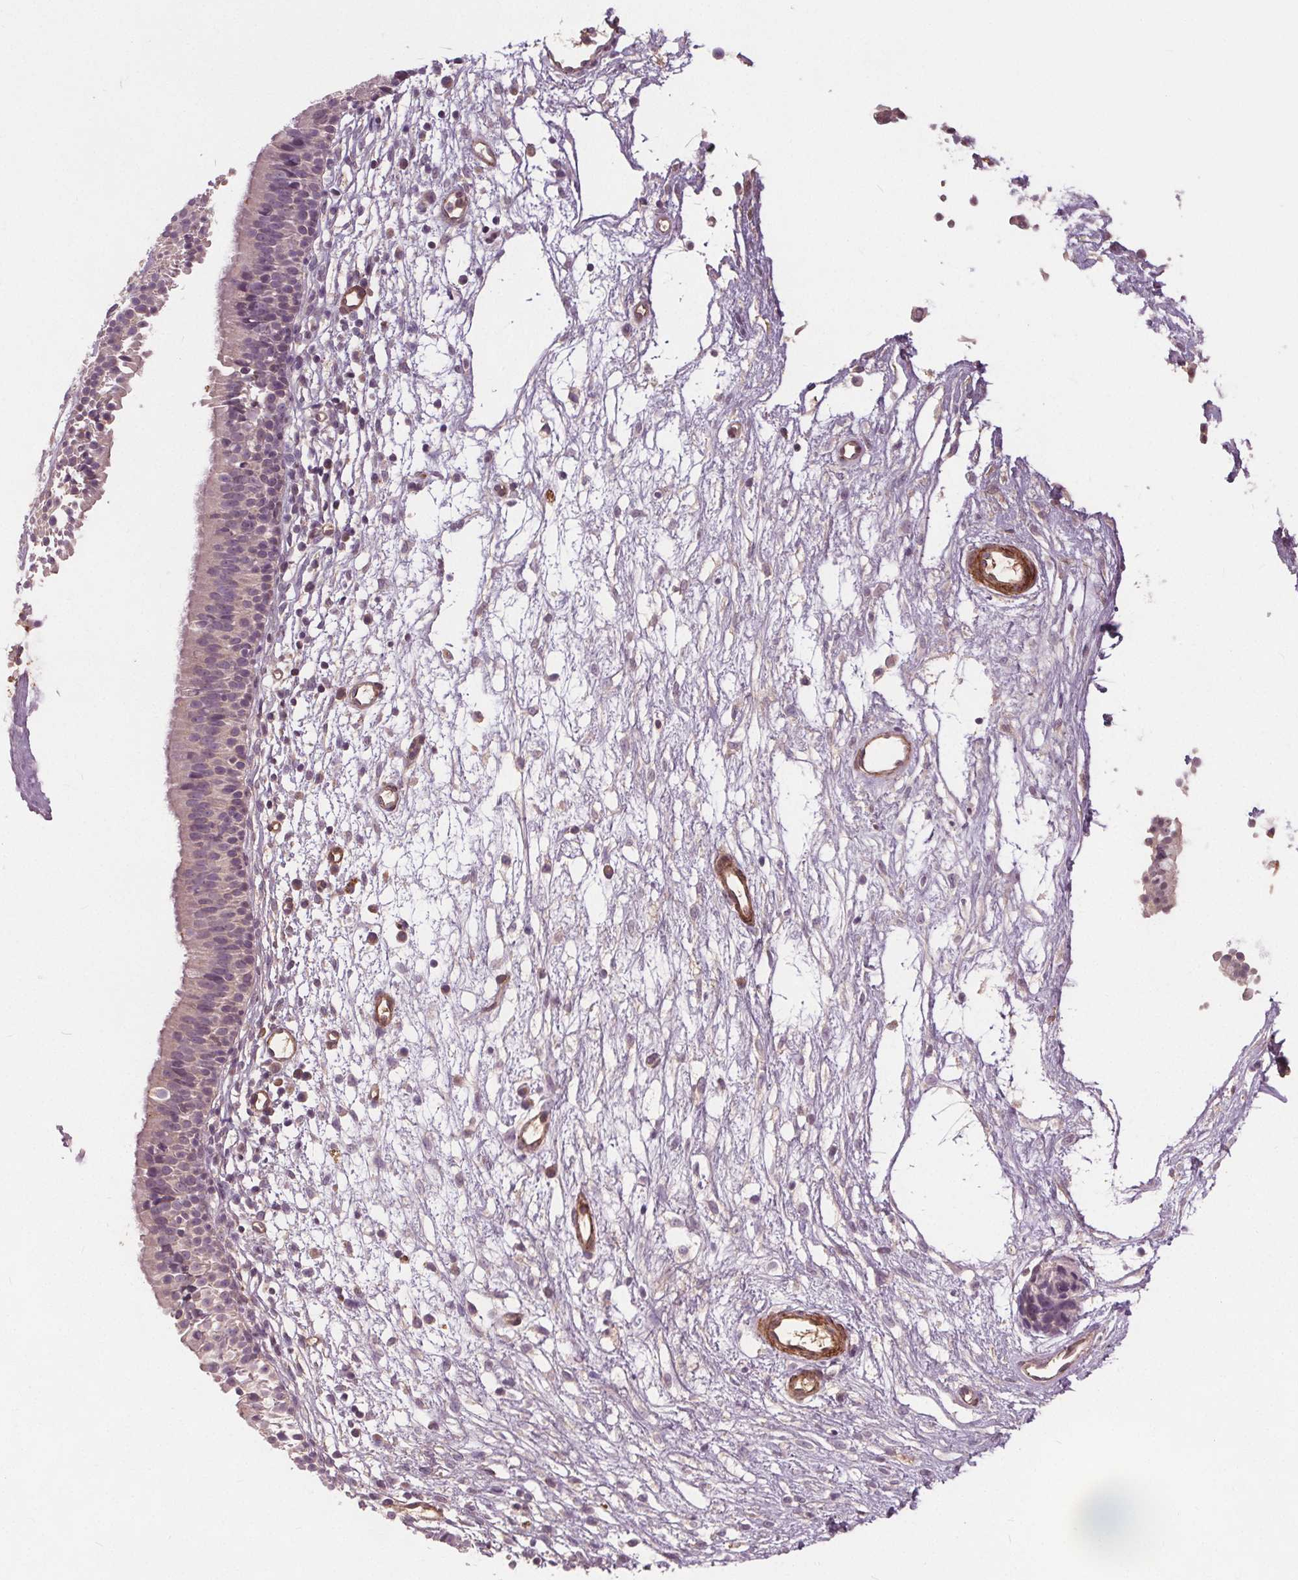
{"staining": {"intensity": "weak", "quantity": "<25%", "location": "cytoplasmic/membranous"}, "tissue": "nasopharynx", "cell_type": "Respiratory epithelial cells", "image_type": "normal", "snomed": [{"axis": "morphology", "description": "Normal tissue, NOS"}, {"axis": "topography", "description": "Nasopharynx"}], "caption": "This histopathology image is of unremarkable nasopharynx stained with IHC to label a protein in brown with the nuclei are counter-stained blue. There is no expression in respiratory epithelial cells.", "gene": "PDGFD", "patient": {"sex": "male", "age": 24}}